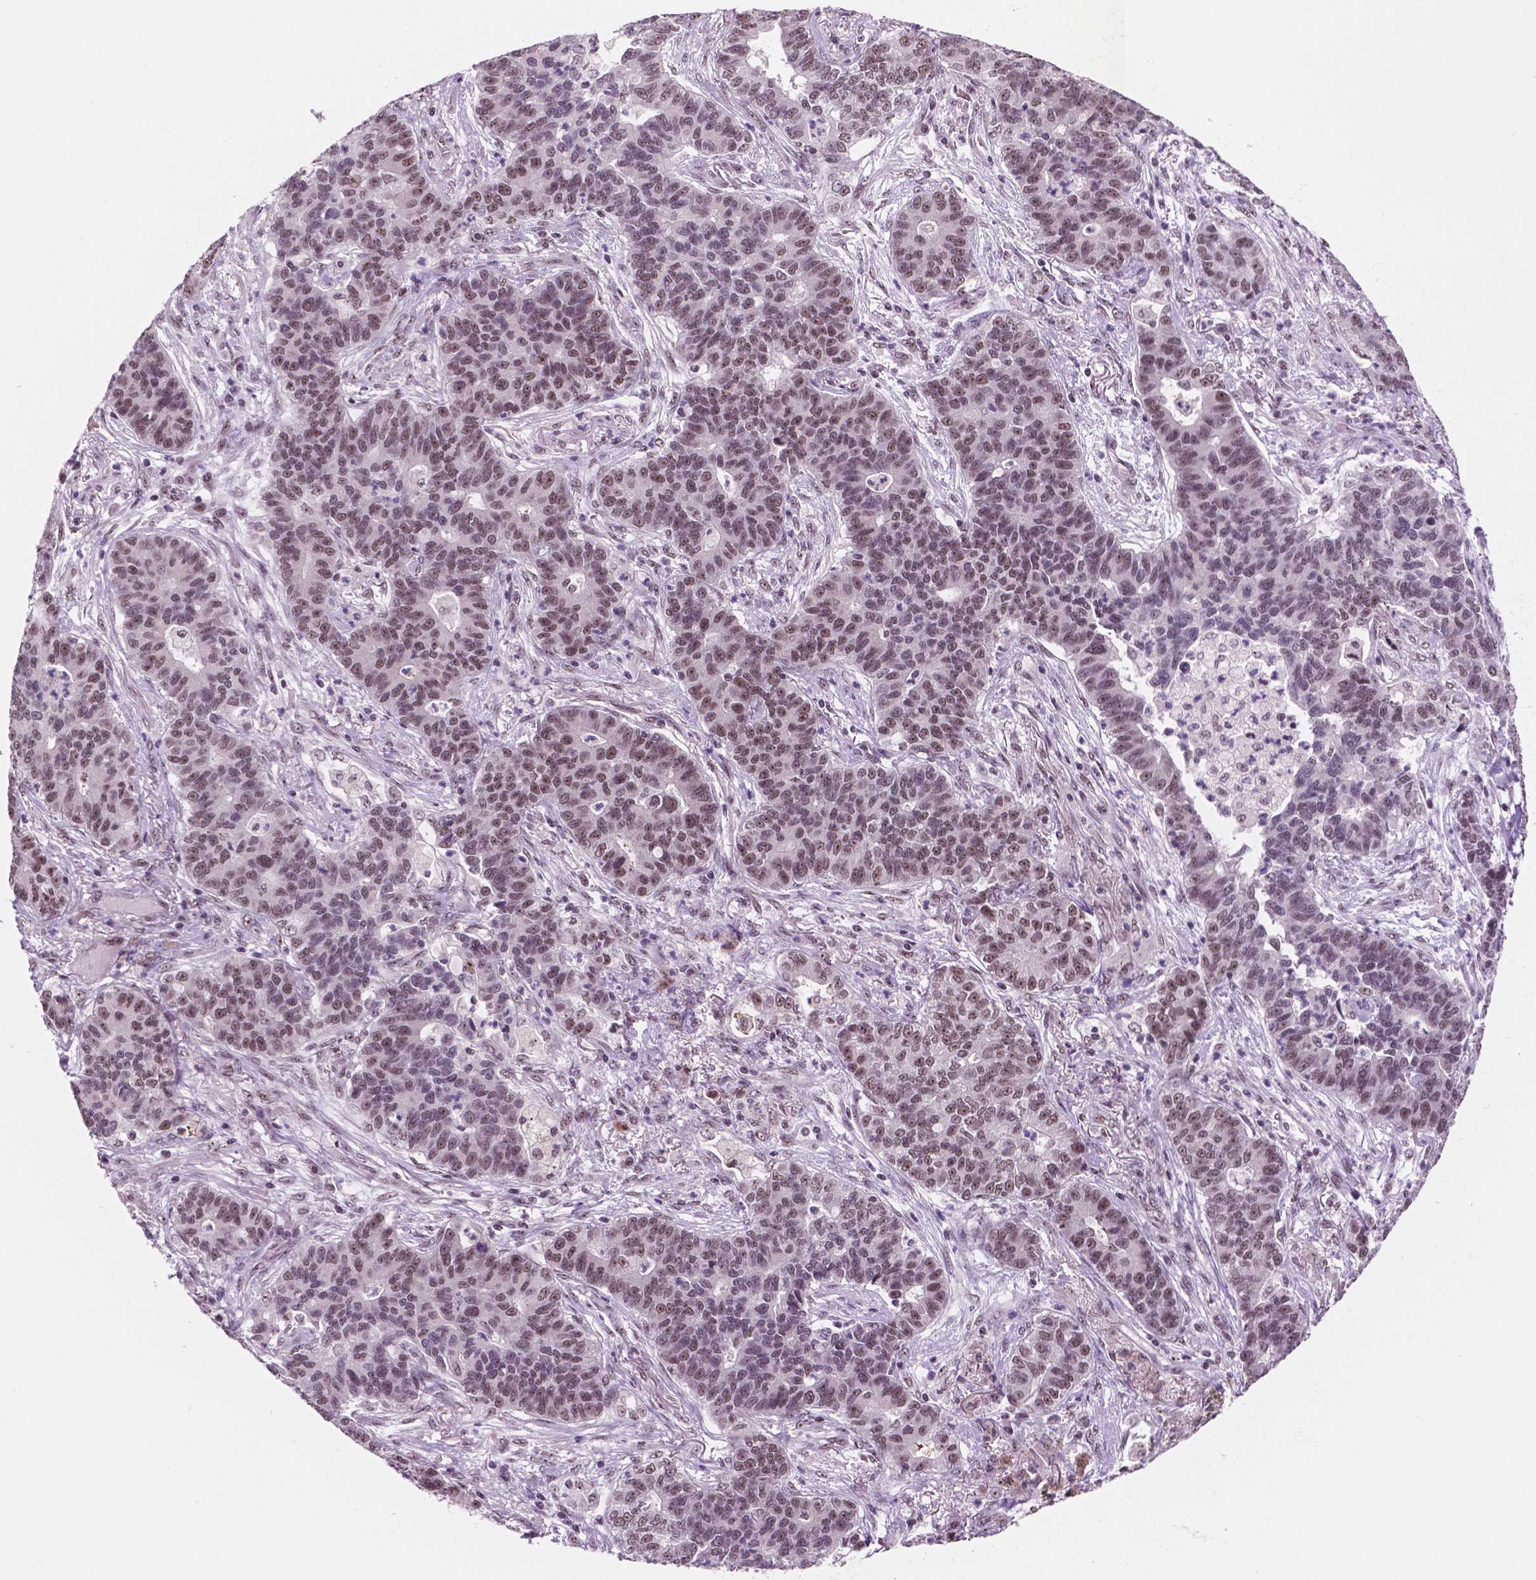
{"staining": {"intensity": "moderate", "quantity": "25%-75%", "location": "nuclear"}, "tissue": "lung cancer", "cell_type": "Tumor cells", "image_type": "cancer", "snomed": [{"axis": "morphology", "description": "Adenocarcinoma, NOS"}, {"axis": "topography", "description": "Lung"}], "caption": "Immunohistochemical staining of human lung adenocarcinoma reveals medium levels of moderate nuclear protein expression in about 25%-75% of tumor cells.", "gene": "POLR2E", "patient": {"sex": "female", "age": 57}}